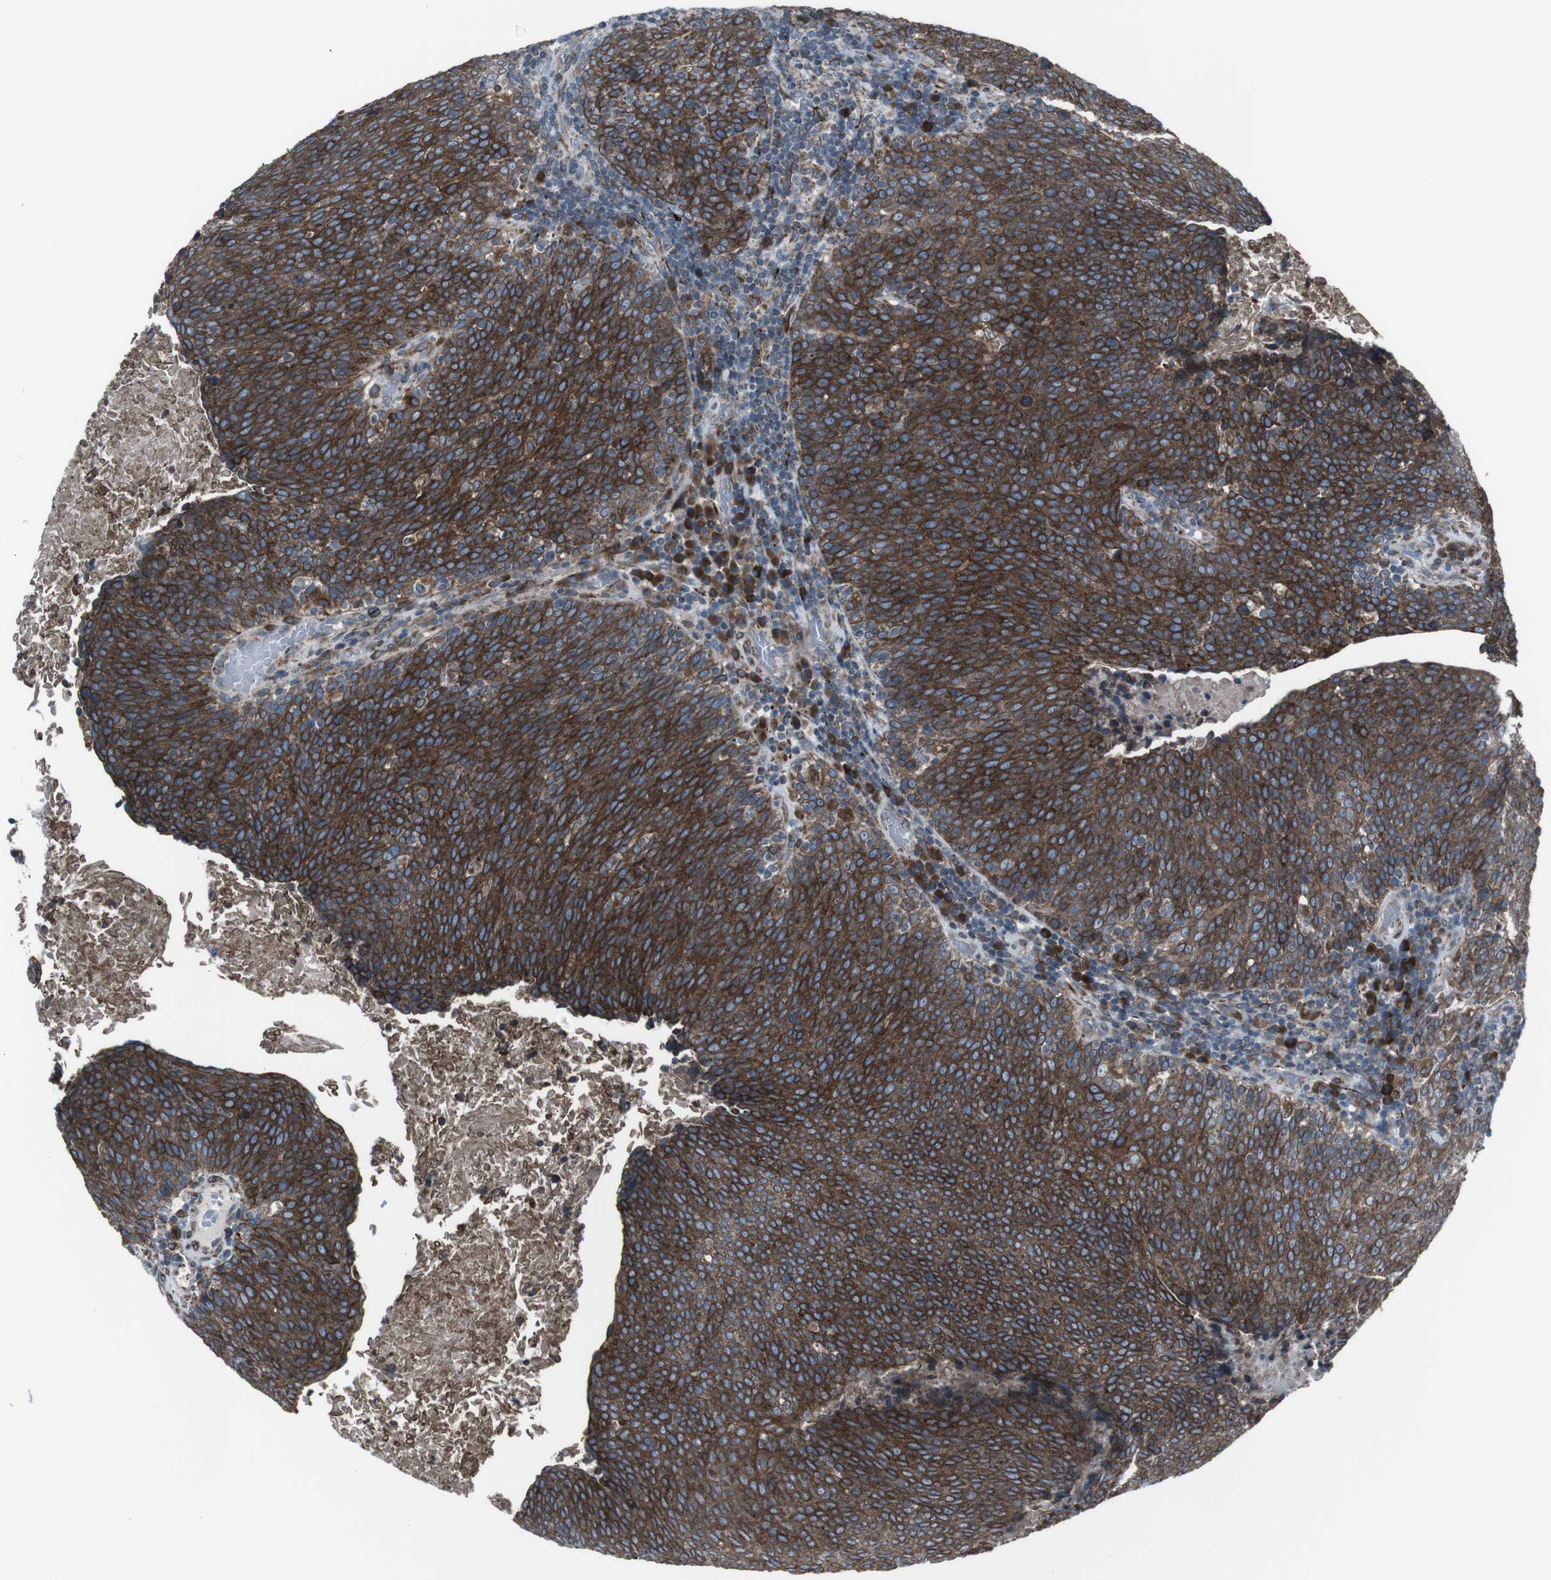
{"staining": {"intensity": "strong", "quantity": ">75%", "location": "cytoplasmic/membranous"}, "tissue": "head and neck cancer", "cell_type": "Tumor cells", "image_type": "cancer", "snomed": [{"axis": "morphology", "description": "Squamous cell carcinoma, NOS"}, {"axis": "morphology", "description": "Squamous cell carcinoma, metastatic, NOS"}, {"axis": "topography", "description": "Lymph node"}, {"axis": "topography", "description": "Head-Neck"}], "caption": "The image demonstrates staining of head and neck squamous cell carcinoma, revealing strong cytoplasmic/membranous protein staining (brown color) within tumor cells.", "gene": "LNPK", "patient": {"sex": "male", "age": 62}}